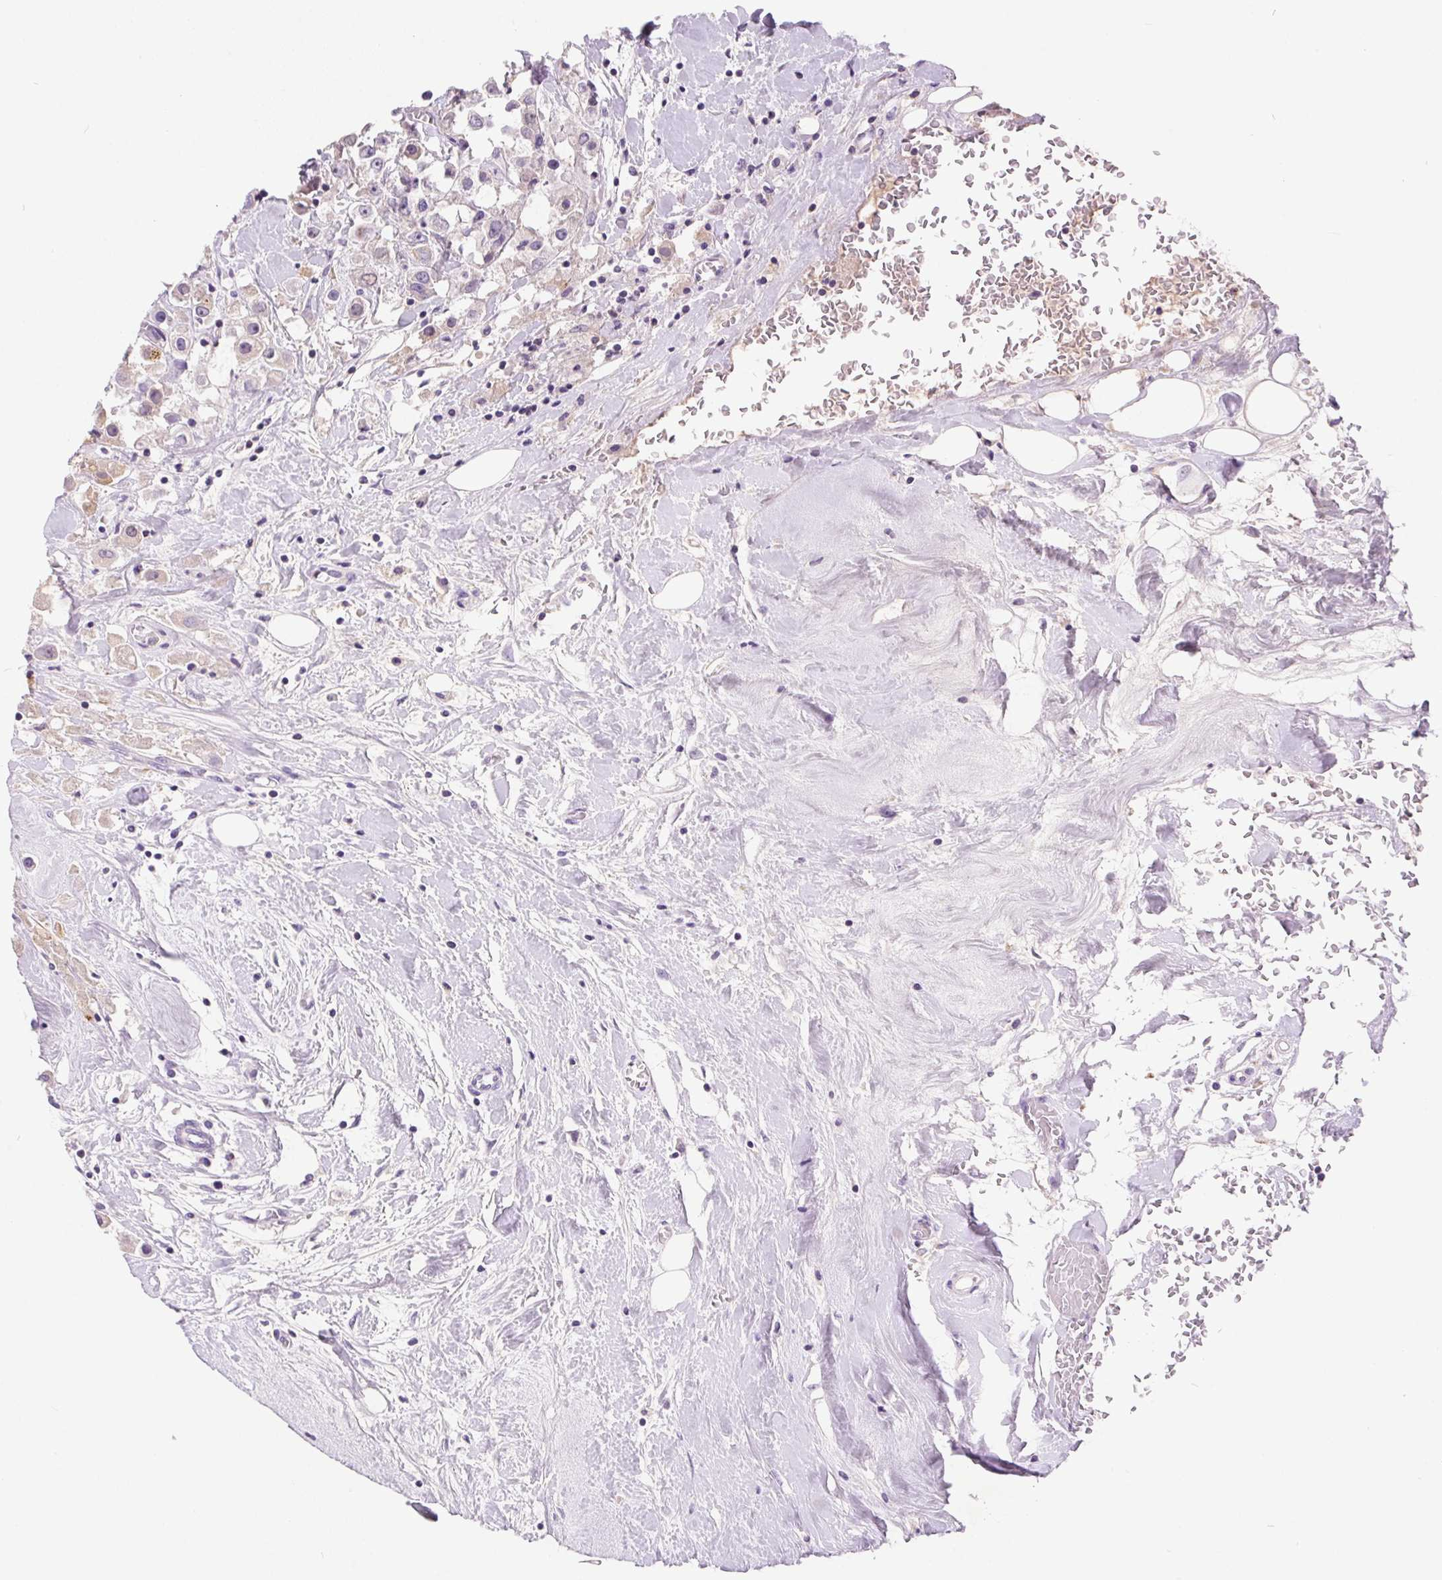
{"staining": {"intensity": "negative", "quantity": "none", "location": "none"}, "tissue": "breast cancer", "cell_type": "Tumor cells", "image_type": "cancer", "snomed": [{"axis": "morphology", "description": "Duct carcinoma"}, {"axis": "topography", "description": "Breast"}], "caption": "Protein analysis of breast cancer (intraductal carcinoma) displays no significant expression in tumor cells.", "gene": "SSTR4", "patient": {"sex": "female", "age": 61}}